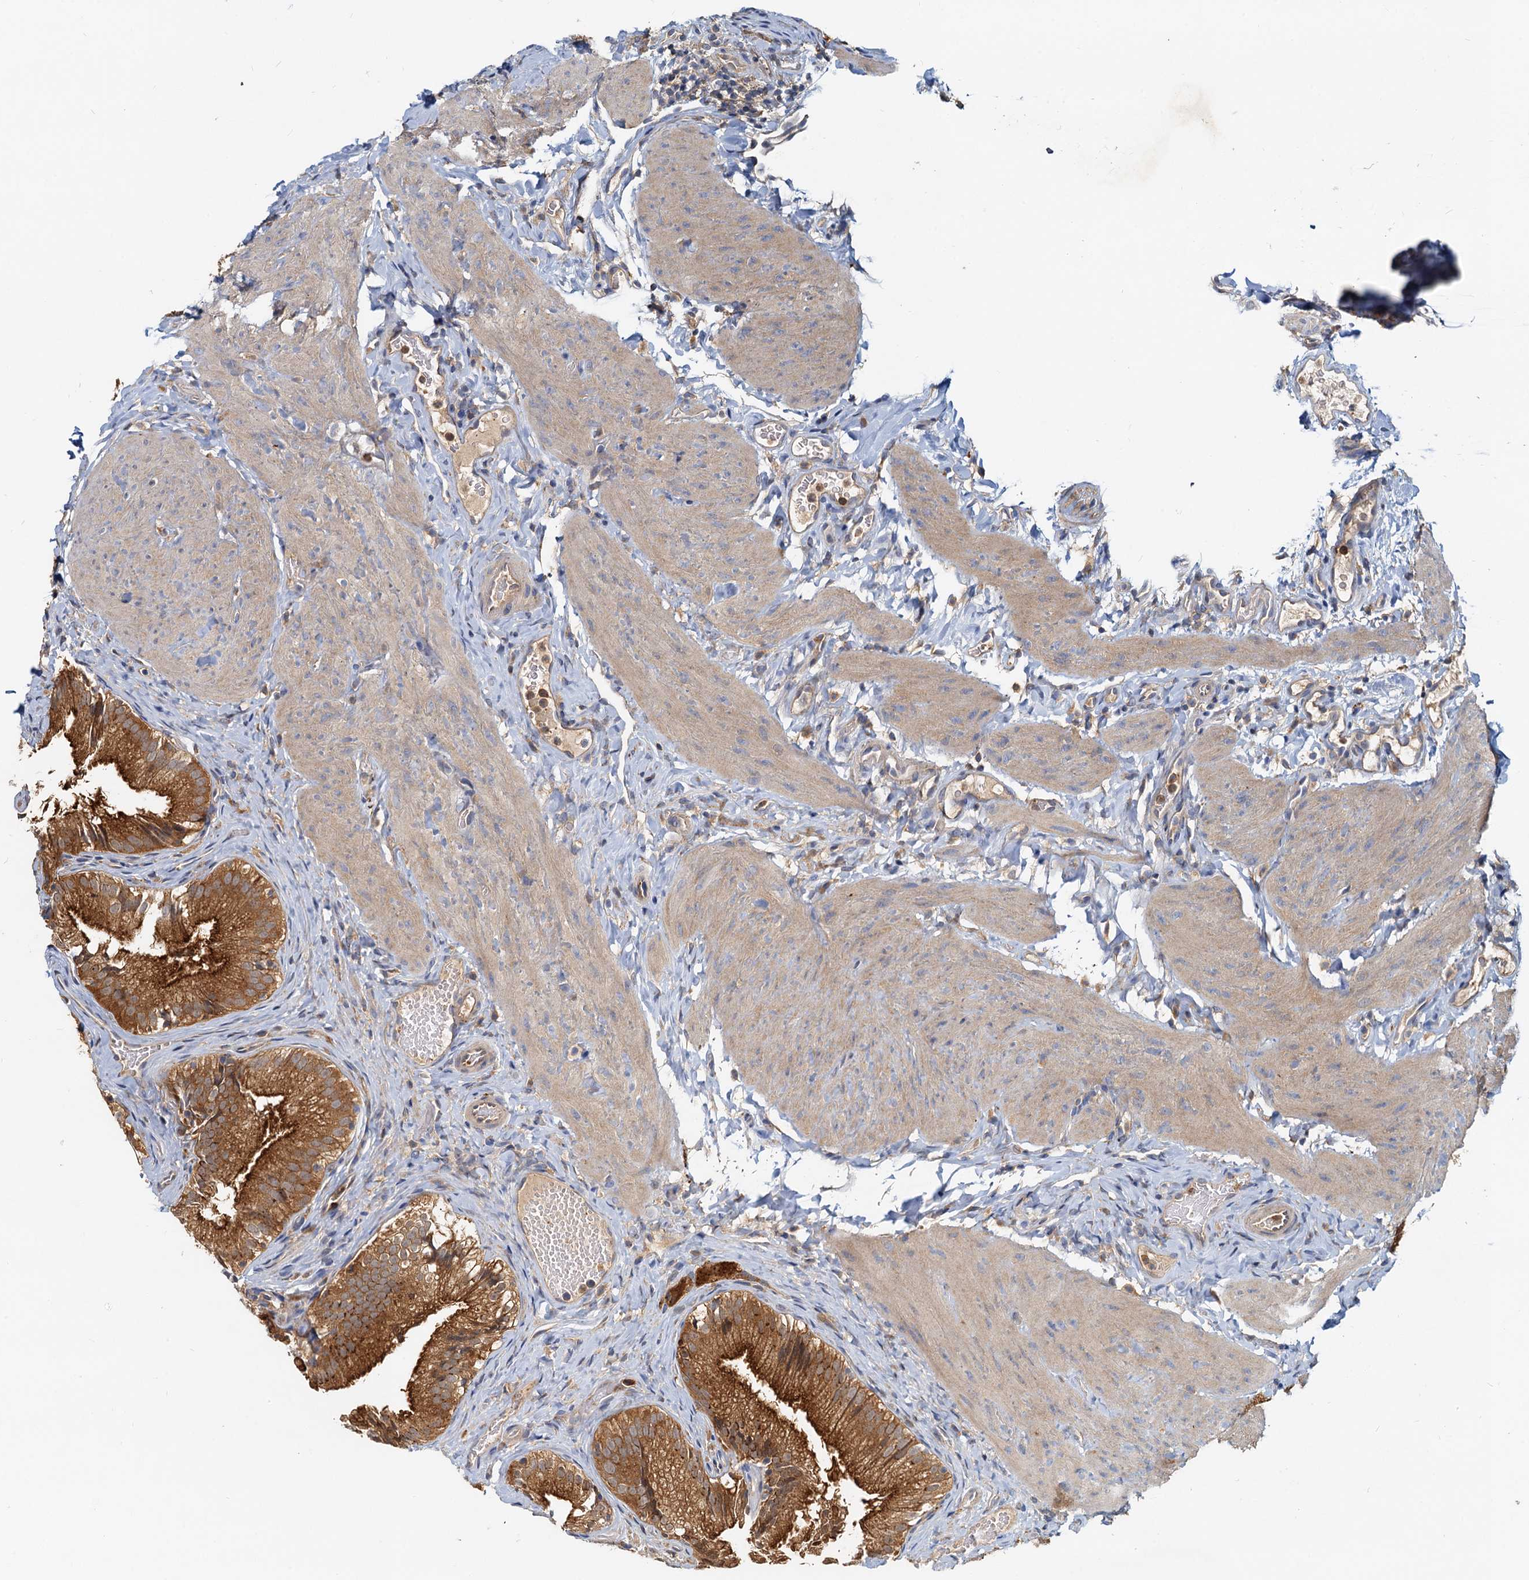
{"staining": {"intensity": "strong", "quantity": ">75%", "location": "cytoplasmic/membranous"}, "tissue": "gallbladder", "cell_type": "Glandular cells", "image_type": "normal", "snomed": [{"axis": "morphology", "description": "Normal tissue, NOS"}, {"axis": "topography", "description": "Gallbladder"}], "caption": "Normal gallbladder demonstrates strong cytoplasmic/membranous staining in about >75% of glandular cells, visualized by immunohistochemistry. Using DAB (3,3'-diaminobenzidine) (brown) and hematoxylin (blue) stains, captured at high magnification using brightfield microscopy.", "gene": "TOLLIP", "patient": {"sex": "female", "age": 30}}